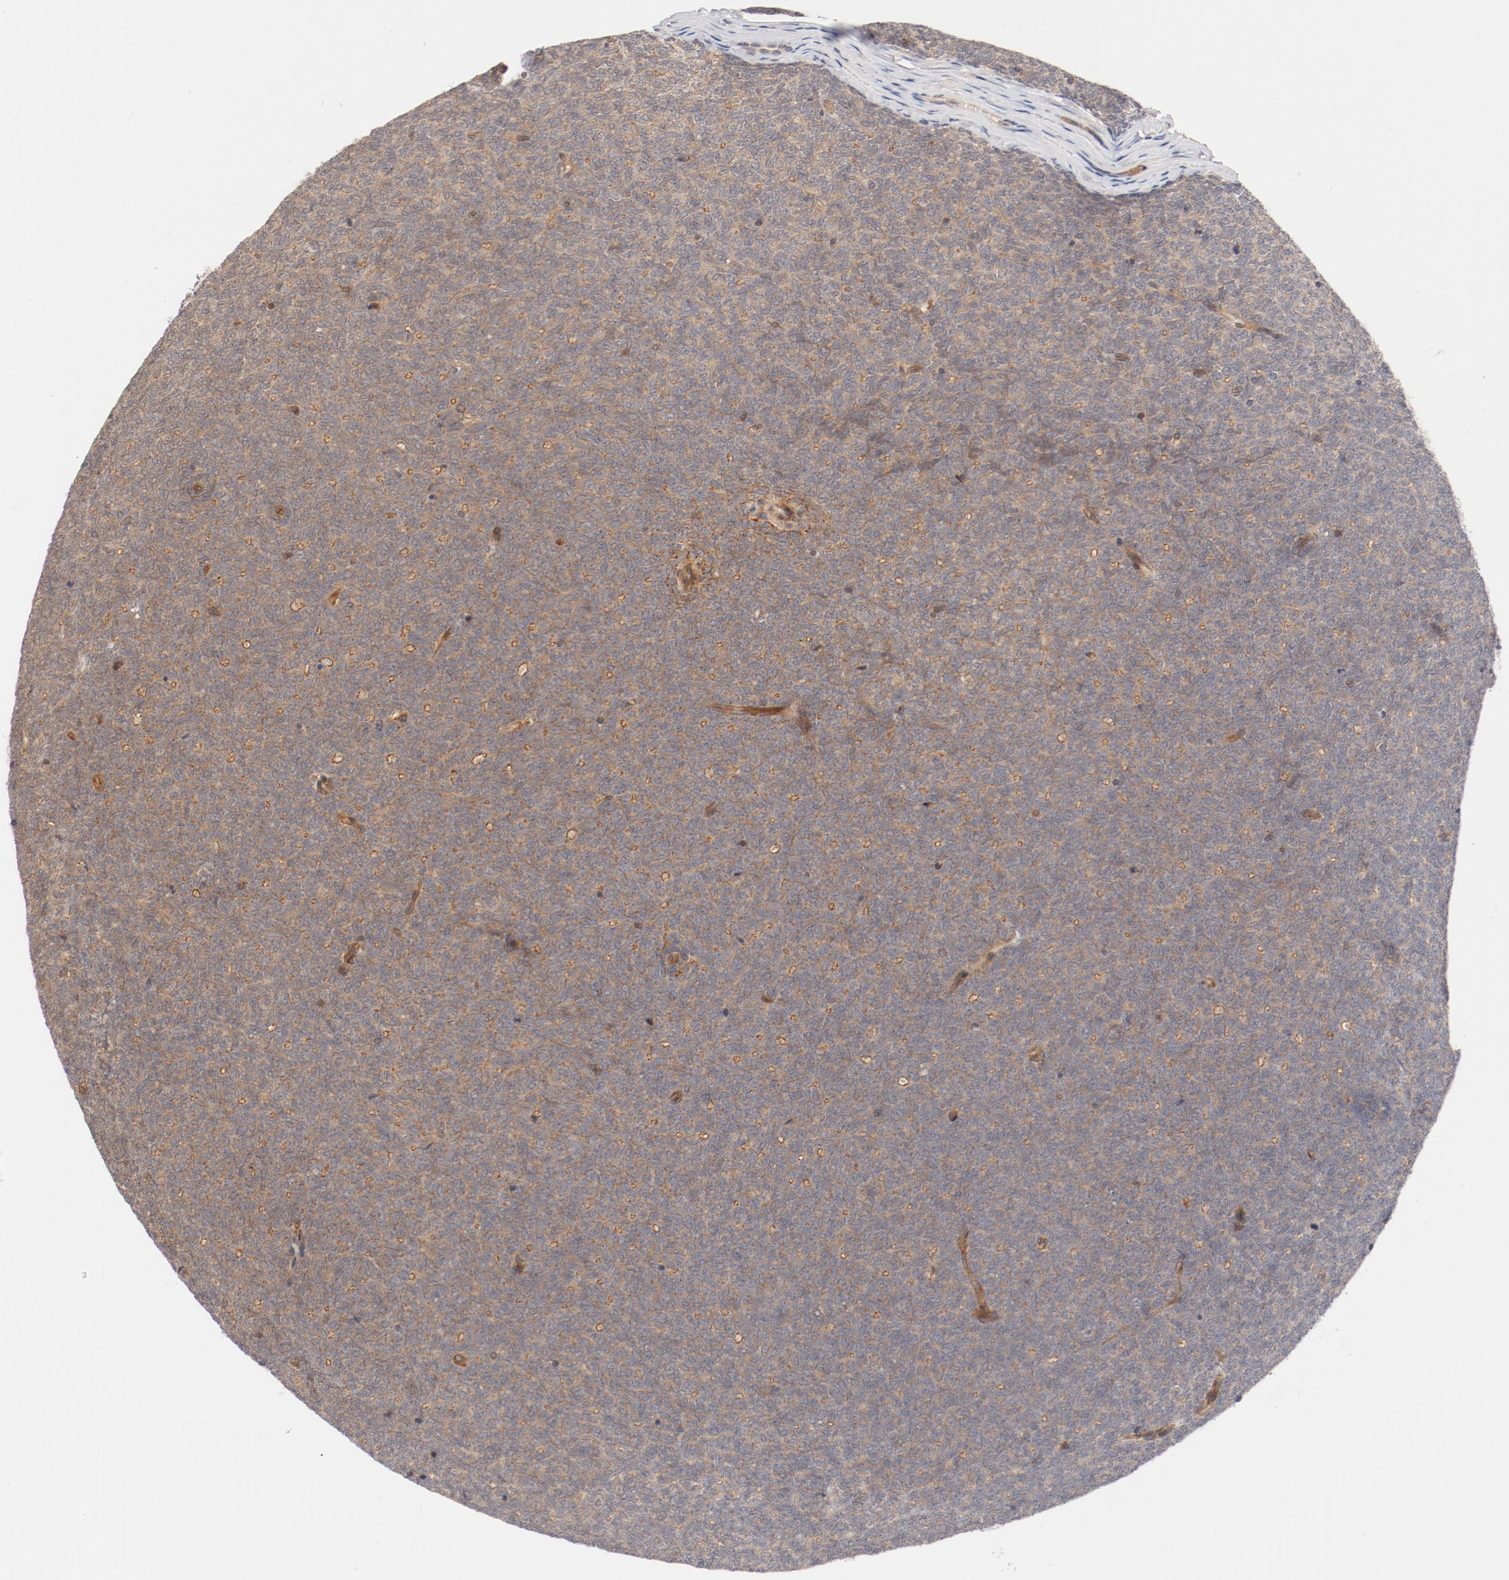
{"staining": {"intensity": "moderate", "quantity": ">75%", "location": "cytoplasmic/membranous"}, "tissue": "renal cancer", "cell_type": "Tumor cells", "image_type": "cancer", "snomed": [{"axis": "morphology", "description": "Neoplasm, malignant, NOS"}, {"axis": "topography", "description": "Kidney"}], "caption": "The micrograph displays immunohistochemical staining of renal cancer (malignant neoplasm). There is moderate cytoplasmic/membranous expression is identified in about >75% of tumor cells.", "gene": "ZNF267", "patient": {"sex": "male", "age": 28}}